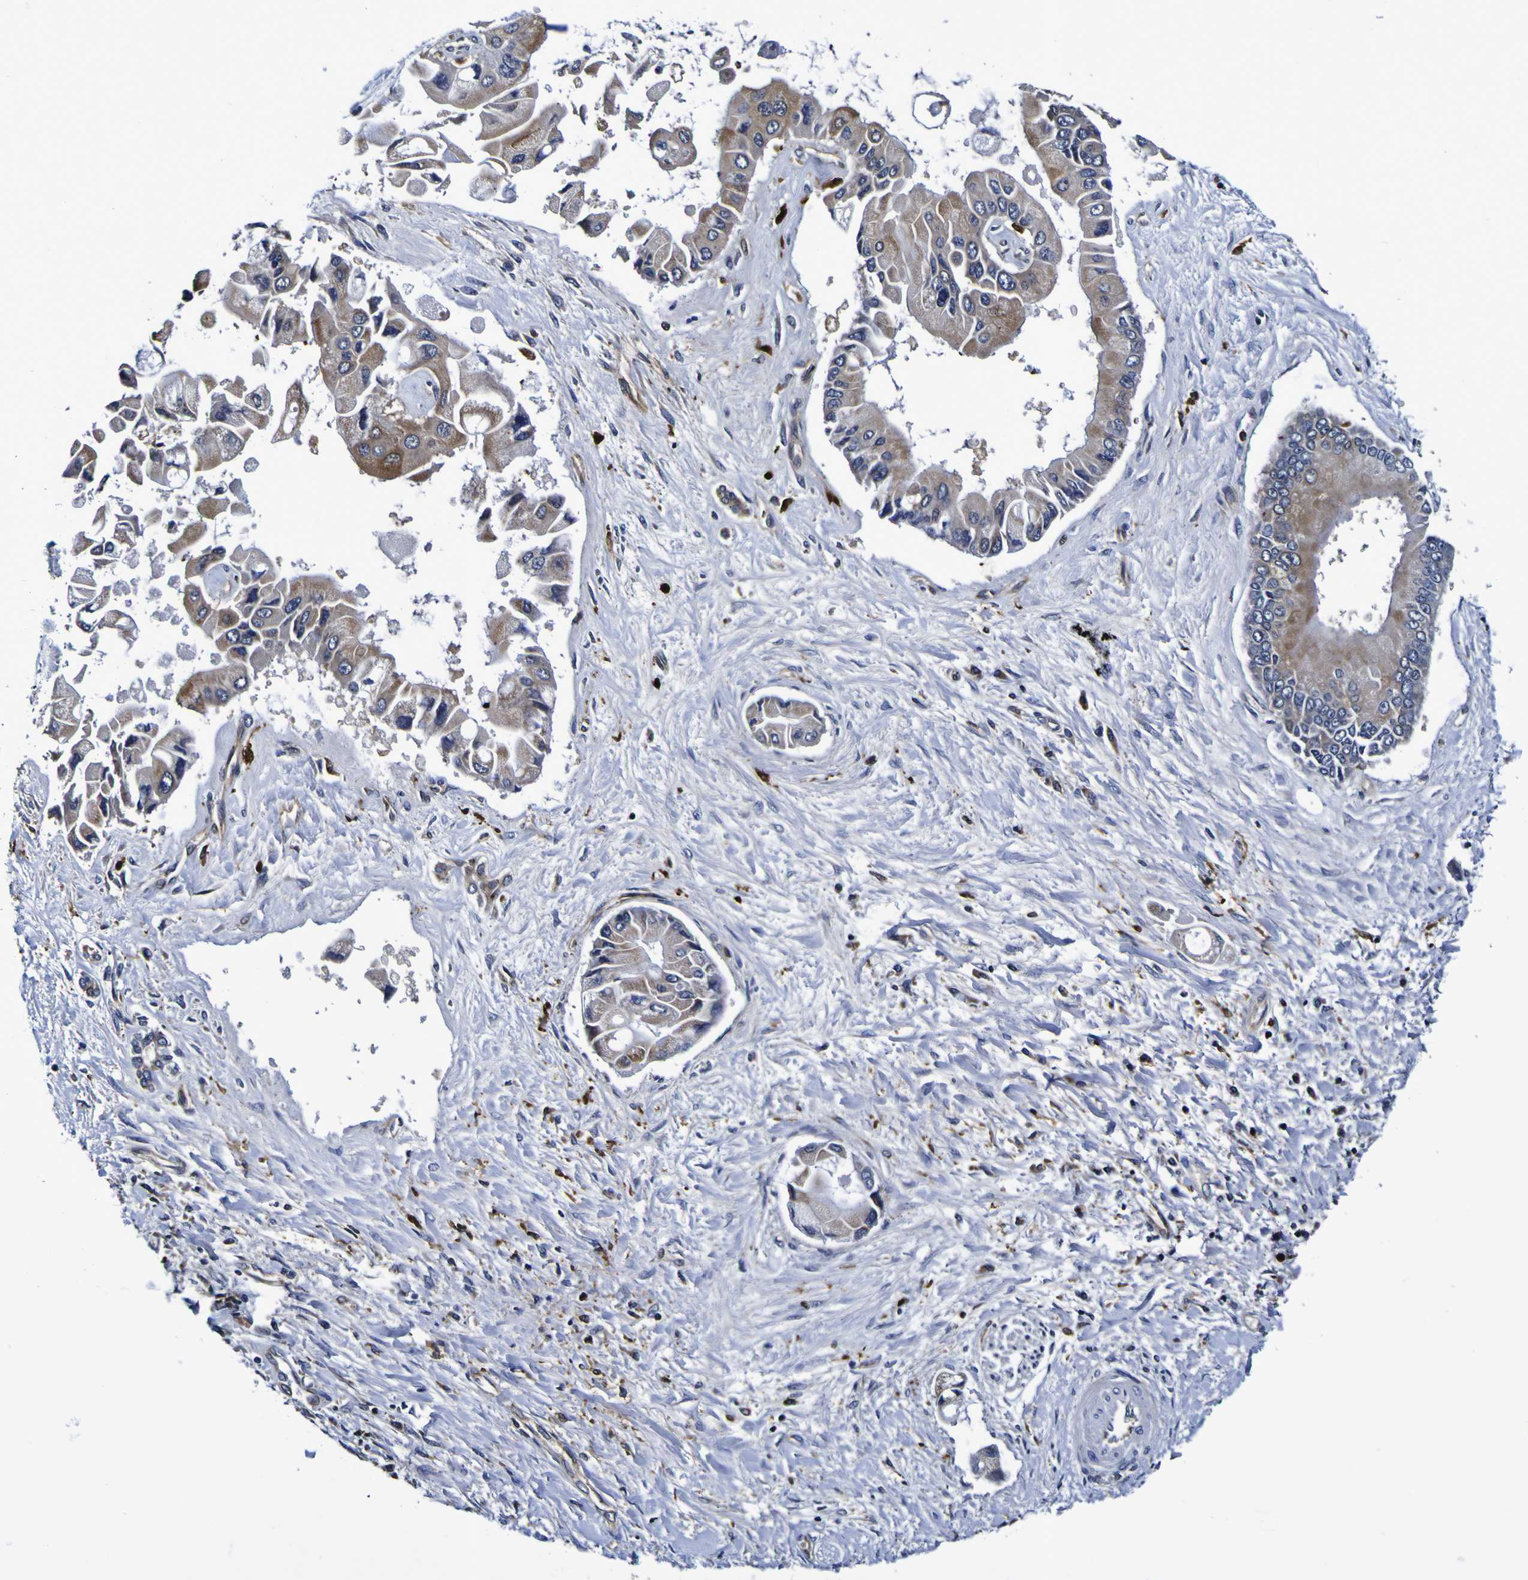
{"staining": {"intensity": "weak", "quantity": "<25%", "location": "cytoplasmic/membranous"}, "tissue": "liver cancer", "cell_type": "Tumor cells", "image_type": "cancer", "snomed": [{"axis": "morphology", "description": "Cholangiocarcinoma"}, {"axis": "topography", "description": "Liver"}], "caption": "Human liver cancer stained for a protein using IHC reveals no expression in tumor cells.", "gene": "GPX1", "patient": {"sex": "male", "age": 50}}